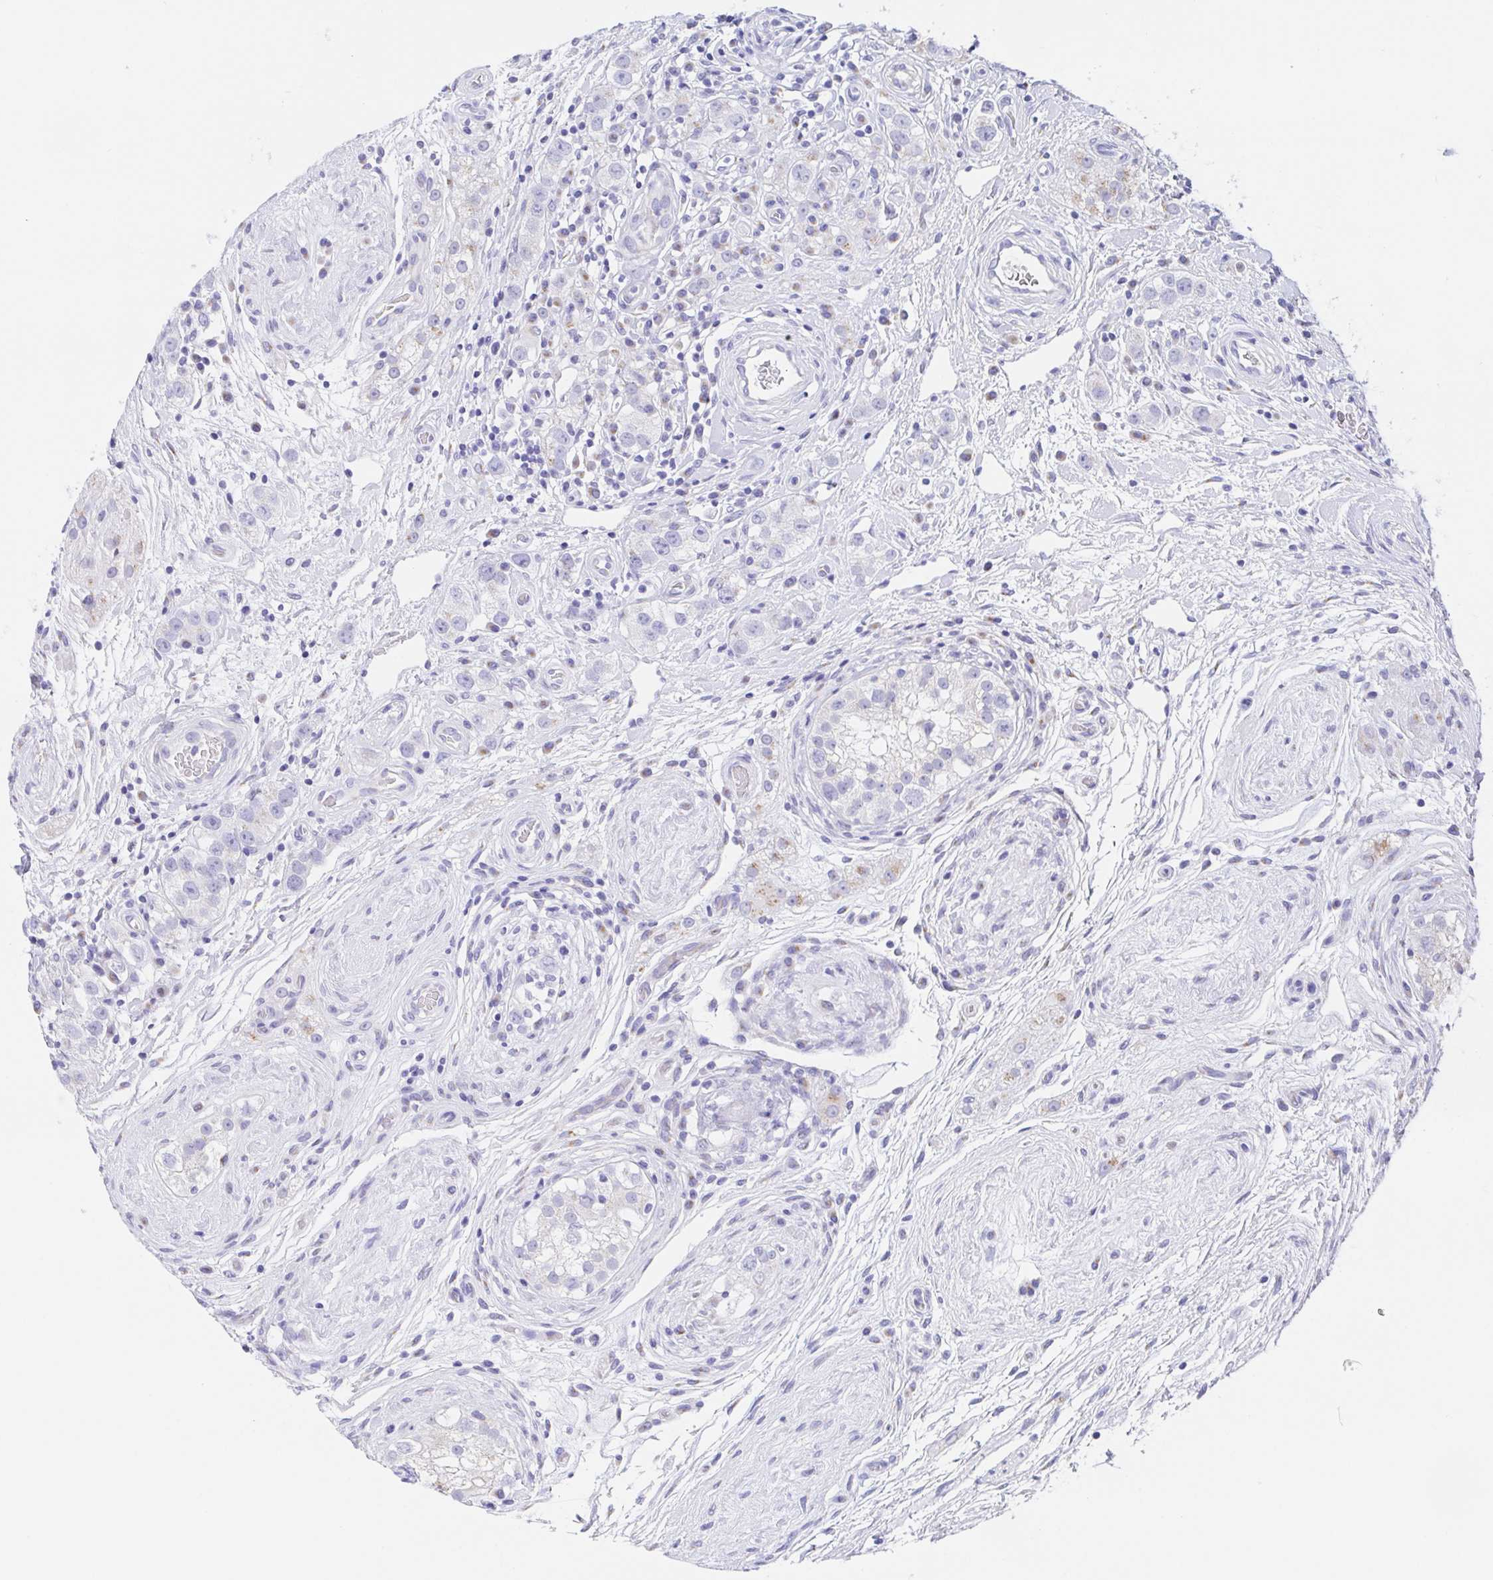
{"staining": {"intensity": "negative", "quantity": "none", "location": "none"}, "tissue": "testis cancer", "cell_type": "Tumor cells", "image_type": "cancer", "snomed": [{"axis": "morphology", "description": "Seminoma, NOS"}, {"axis": "topography", "description": "Testis"}], "caption": "An image of testis cancer (seminoma) stained for a protein exhibits no brown staining in tumor cells.", "gene": "SCG3", "patient": {"sex": "male", "age": 34}}